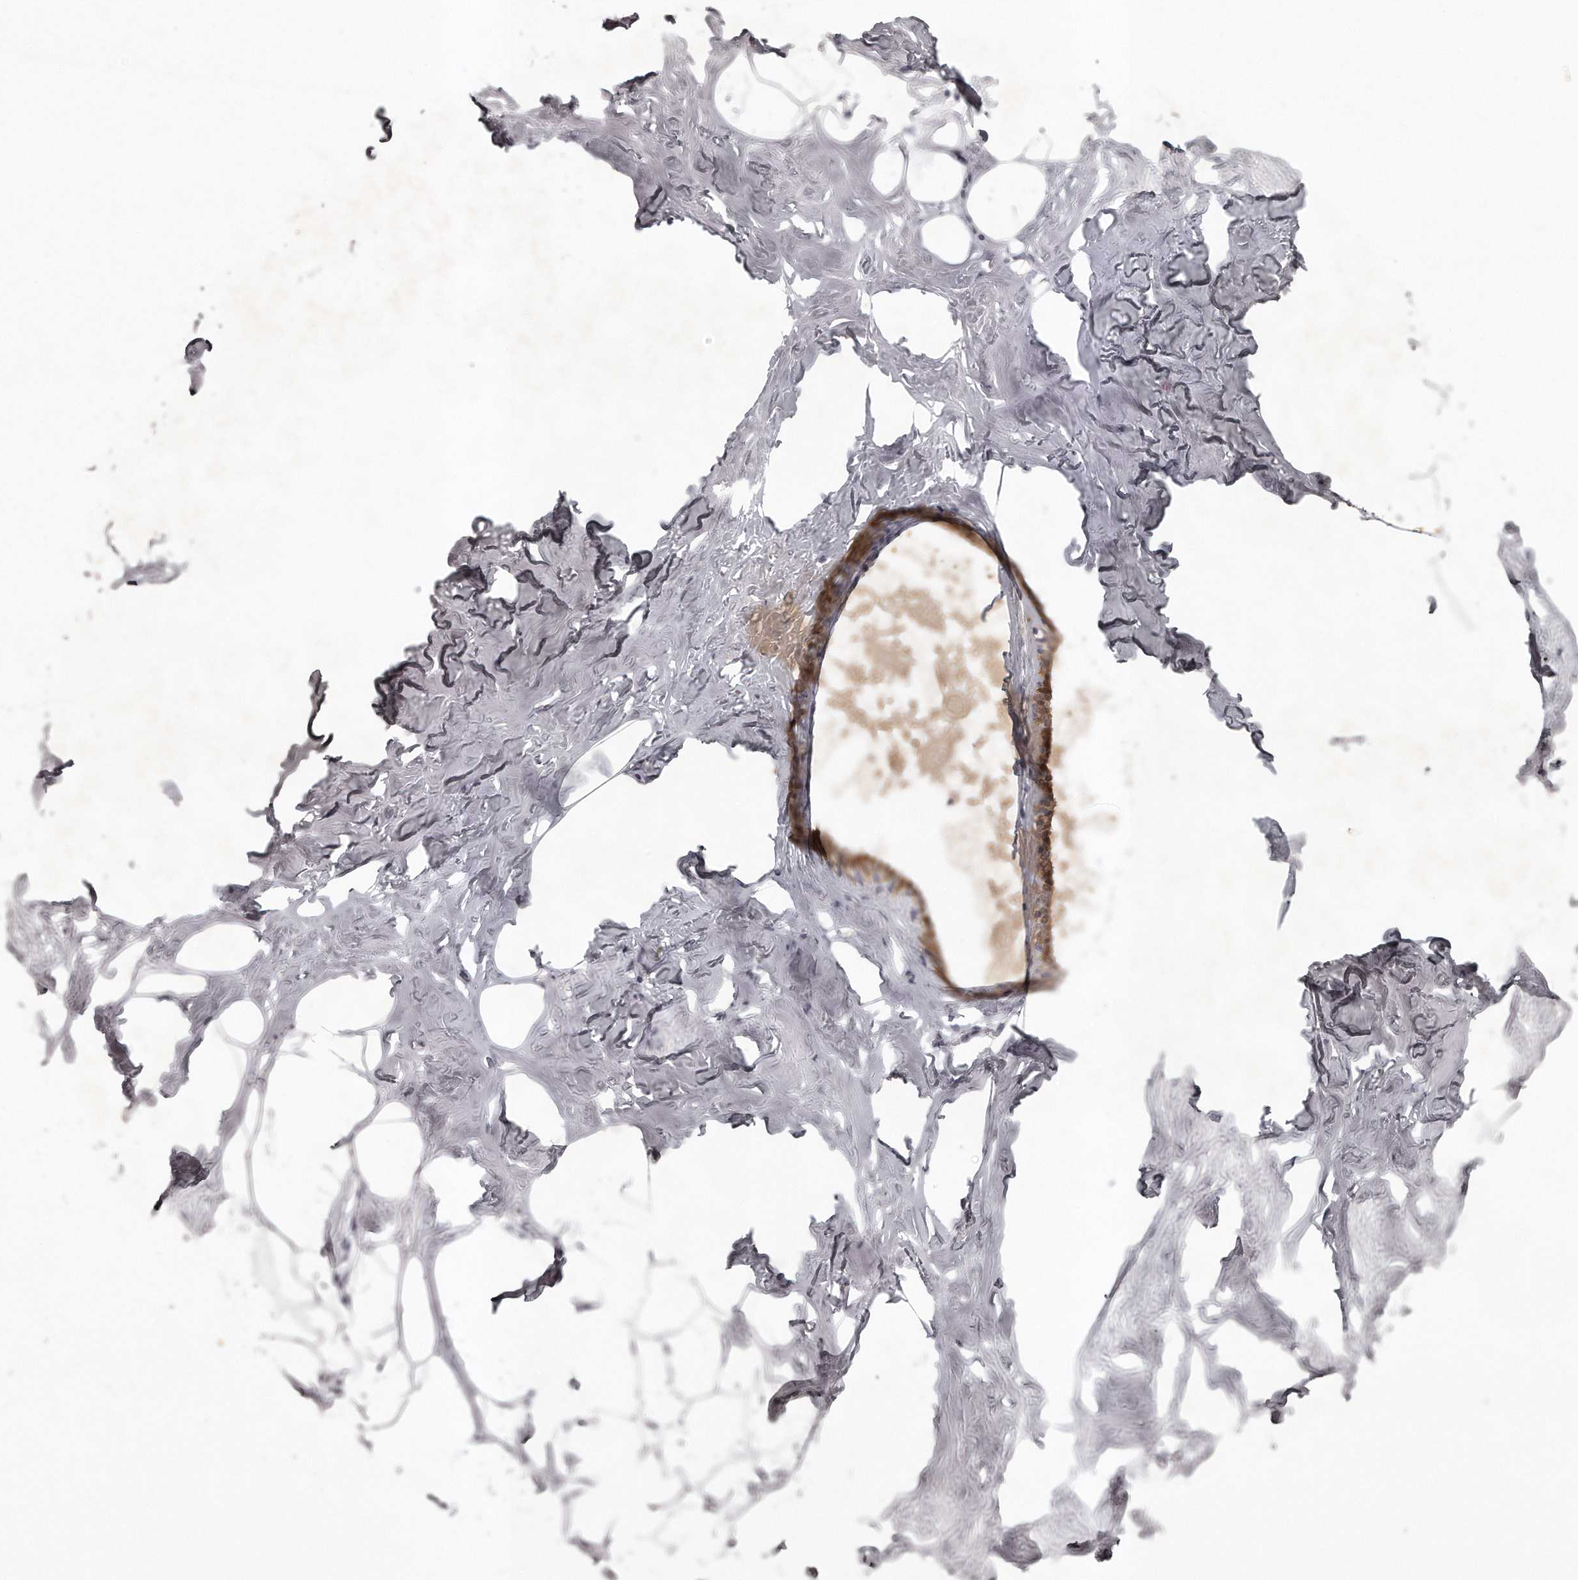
{"staining": {"intensity": "negative", "quantity": "none", "location": "none"}, "tissue": "adipose tissue", "cell_type": "Adipocytes", "image_type": "normal", "snomed": [{"axis": "morphology", "description": "Normal tissue, NOS"}, {"axis": "morphology", "description": "Fibrosis, NOS"}, {"axis": "topography", "description": "Breast"}, {"axis": "topography", "description": "Adipose tissue"}], "caption": "Protein analysis of normal adipose tissue shows no significant expression in adipocytes. (Immunohistochemistry (ihc), brightfield microscopy, high magnification).", "gene": "GGCT", "patient": {"sex": "female", "age": 39}}